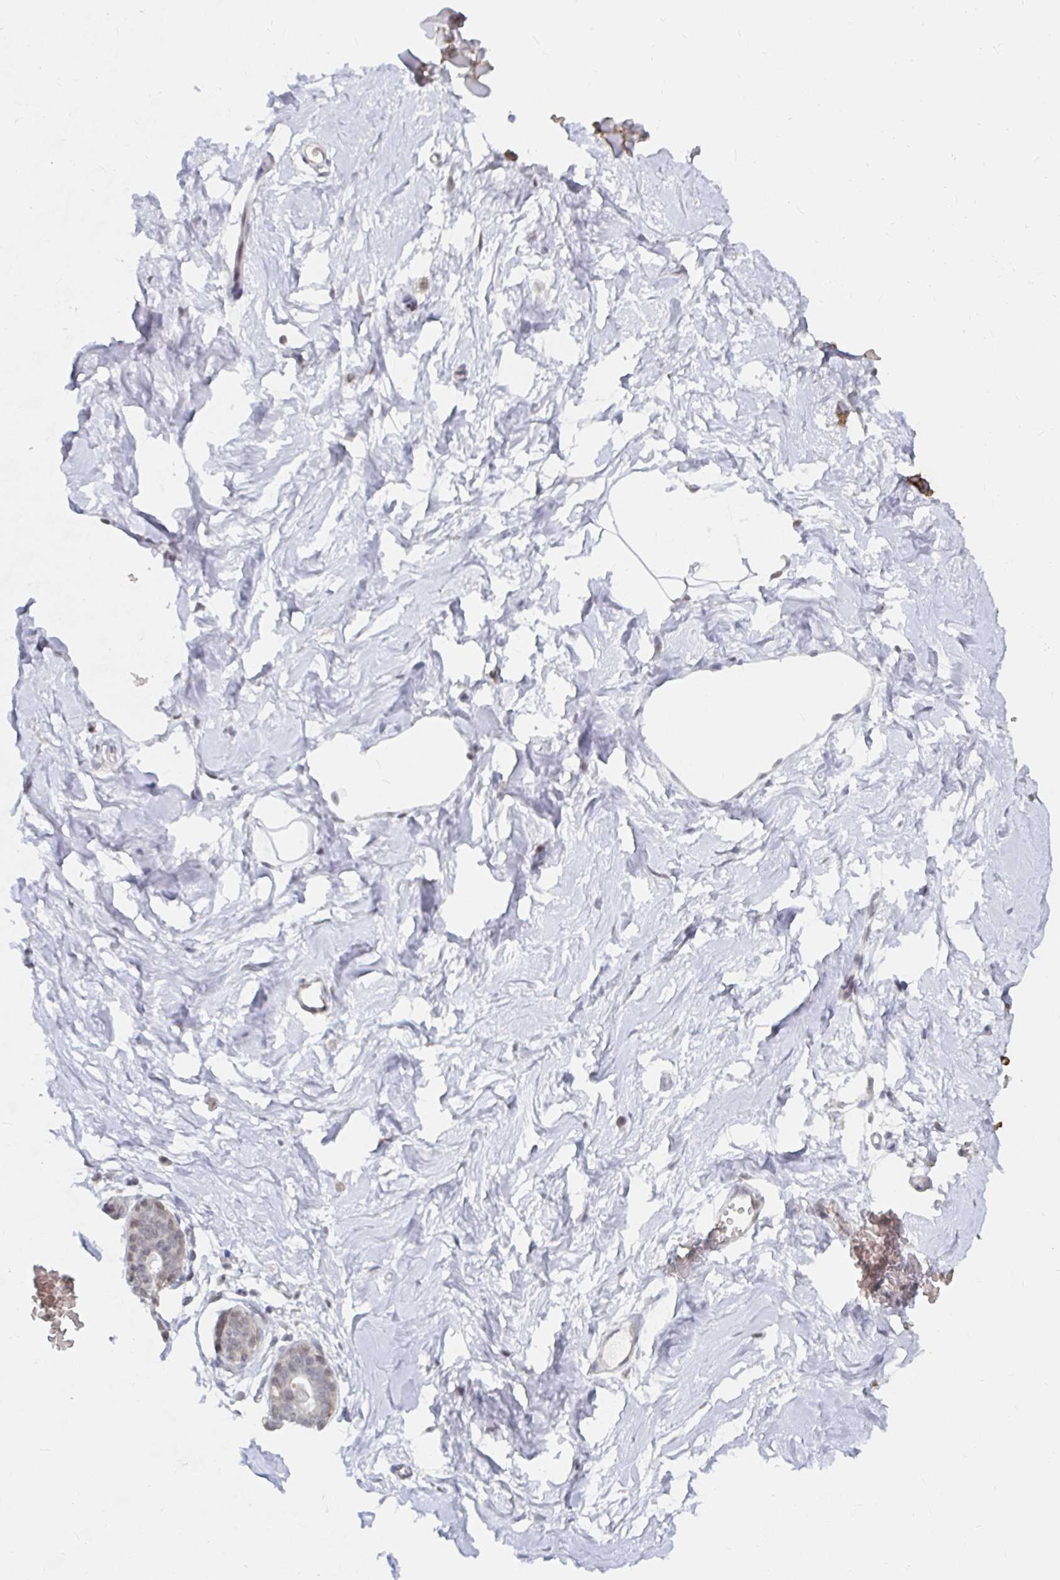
{"staining": {"intensity": "negative", "quantity": "none", "location": "none"}, "tissue": "breast", "cell_type": "Adipocytes", "image_type": "normal", "snomed": [{"axis": "morphology", "description": "Normal tissue, NOS"}, {"axis": "topography", "description": "Breast"}], "caption": "Adipocytes are negative for protein expression in normal human breast. (Immunohistochemistry (ihc), brightfield microscopy, high magnification).", "gene": "CHD2", "patient": {"sex": "female", "age": 45}}